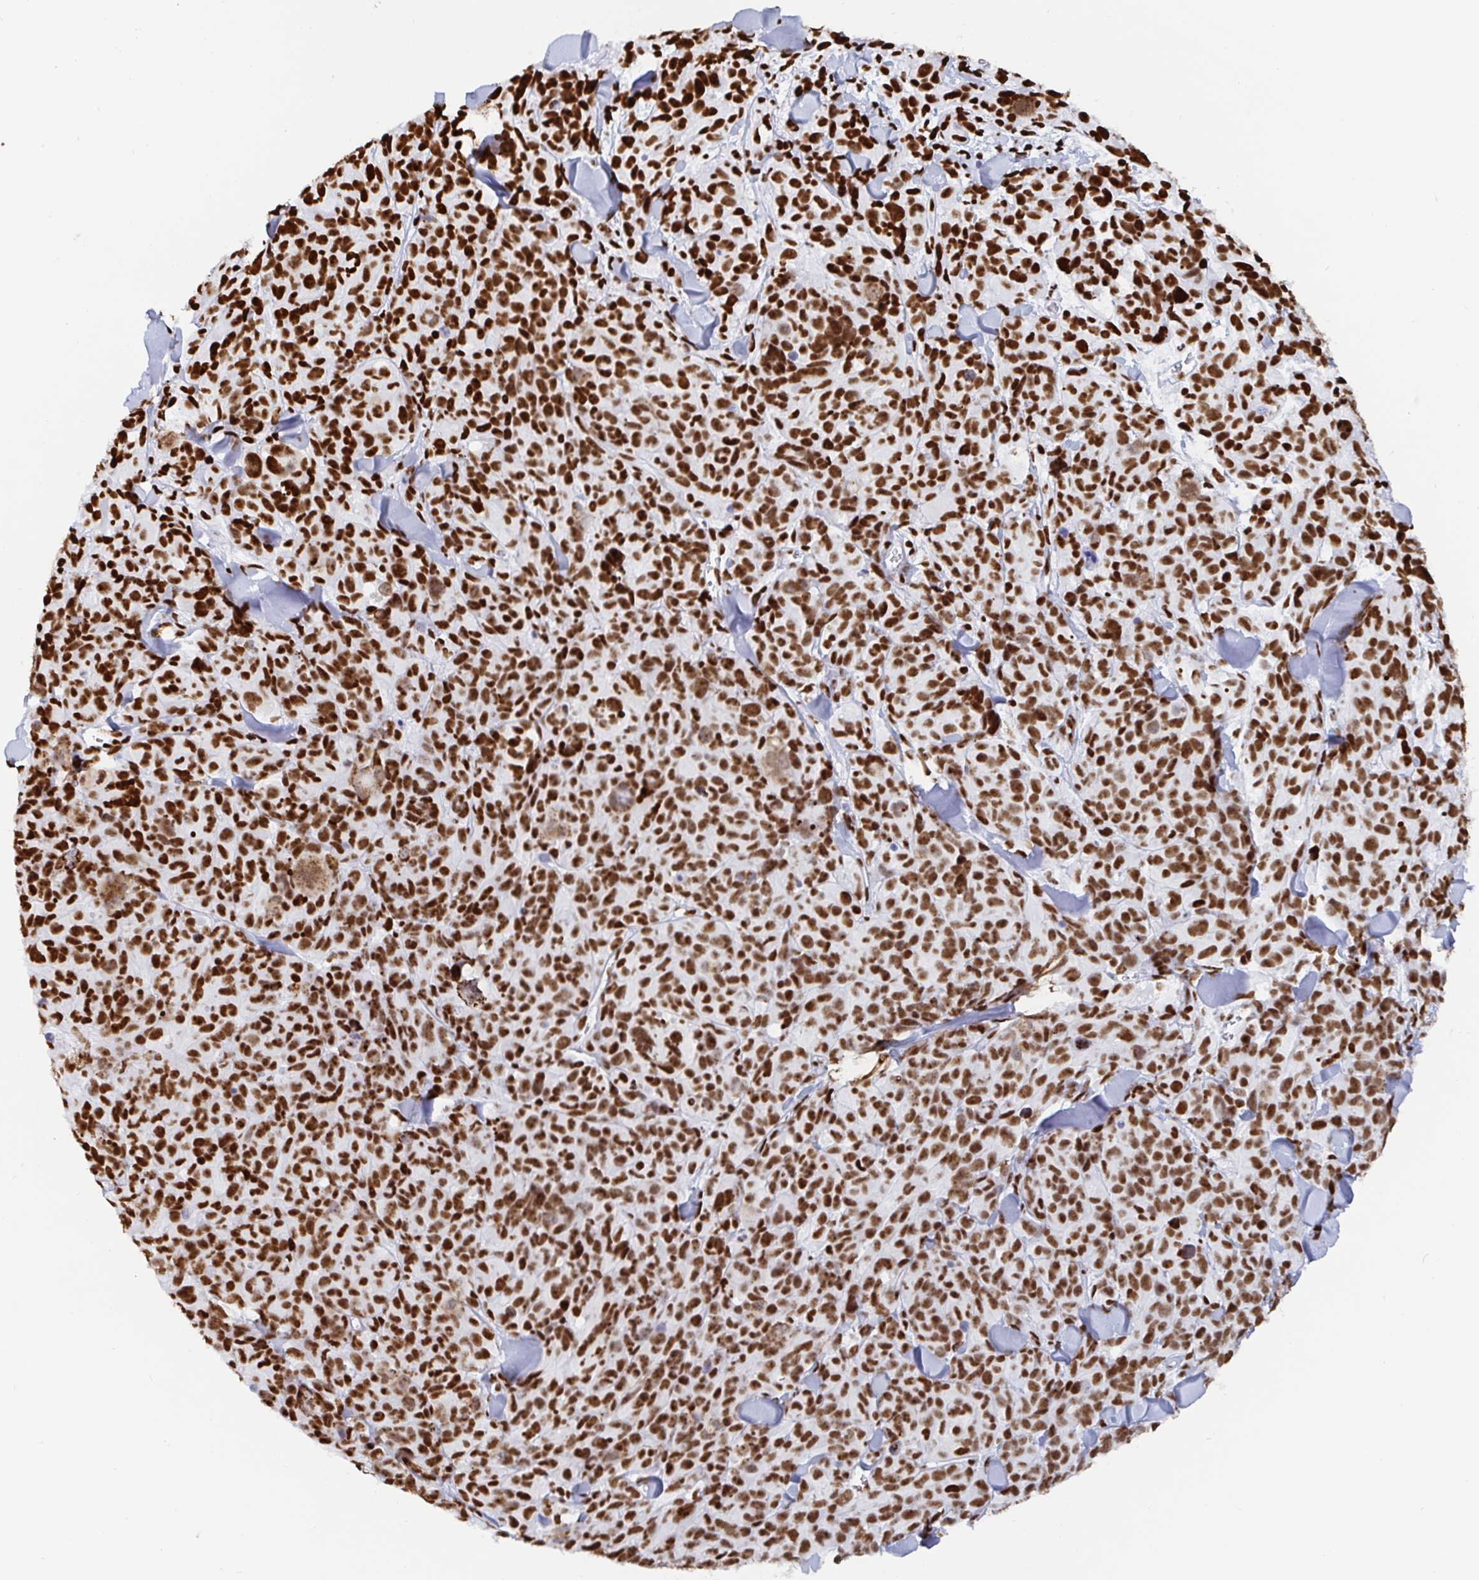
{"staining": {"intensity": "strong", "quantity": ">75%", "location": "nuclear"}, "tissue": "melanoma", "cell_type": "Tumor cells", "image_type": "cancer", "snomed": [{"axis": "morphology", "description": "Malignant melanoma, NOS"}, {"axis": "topography", "description": "Skin"}], "caption": "The photomicrograph displays immunohistochemical staining of melanoma. There is strong nuclear positivity is seen in about >75% of tumor cells.", "gene": "EWSR1", "patient": {"sex": "male", "age": 51}}